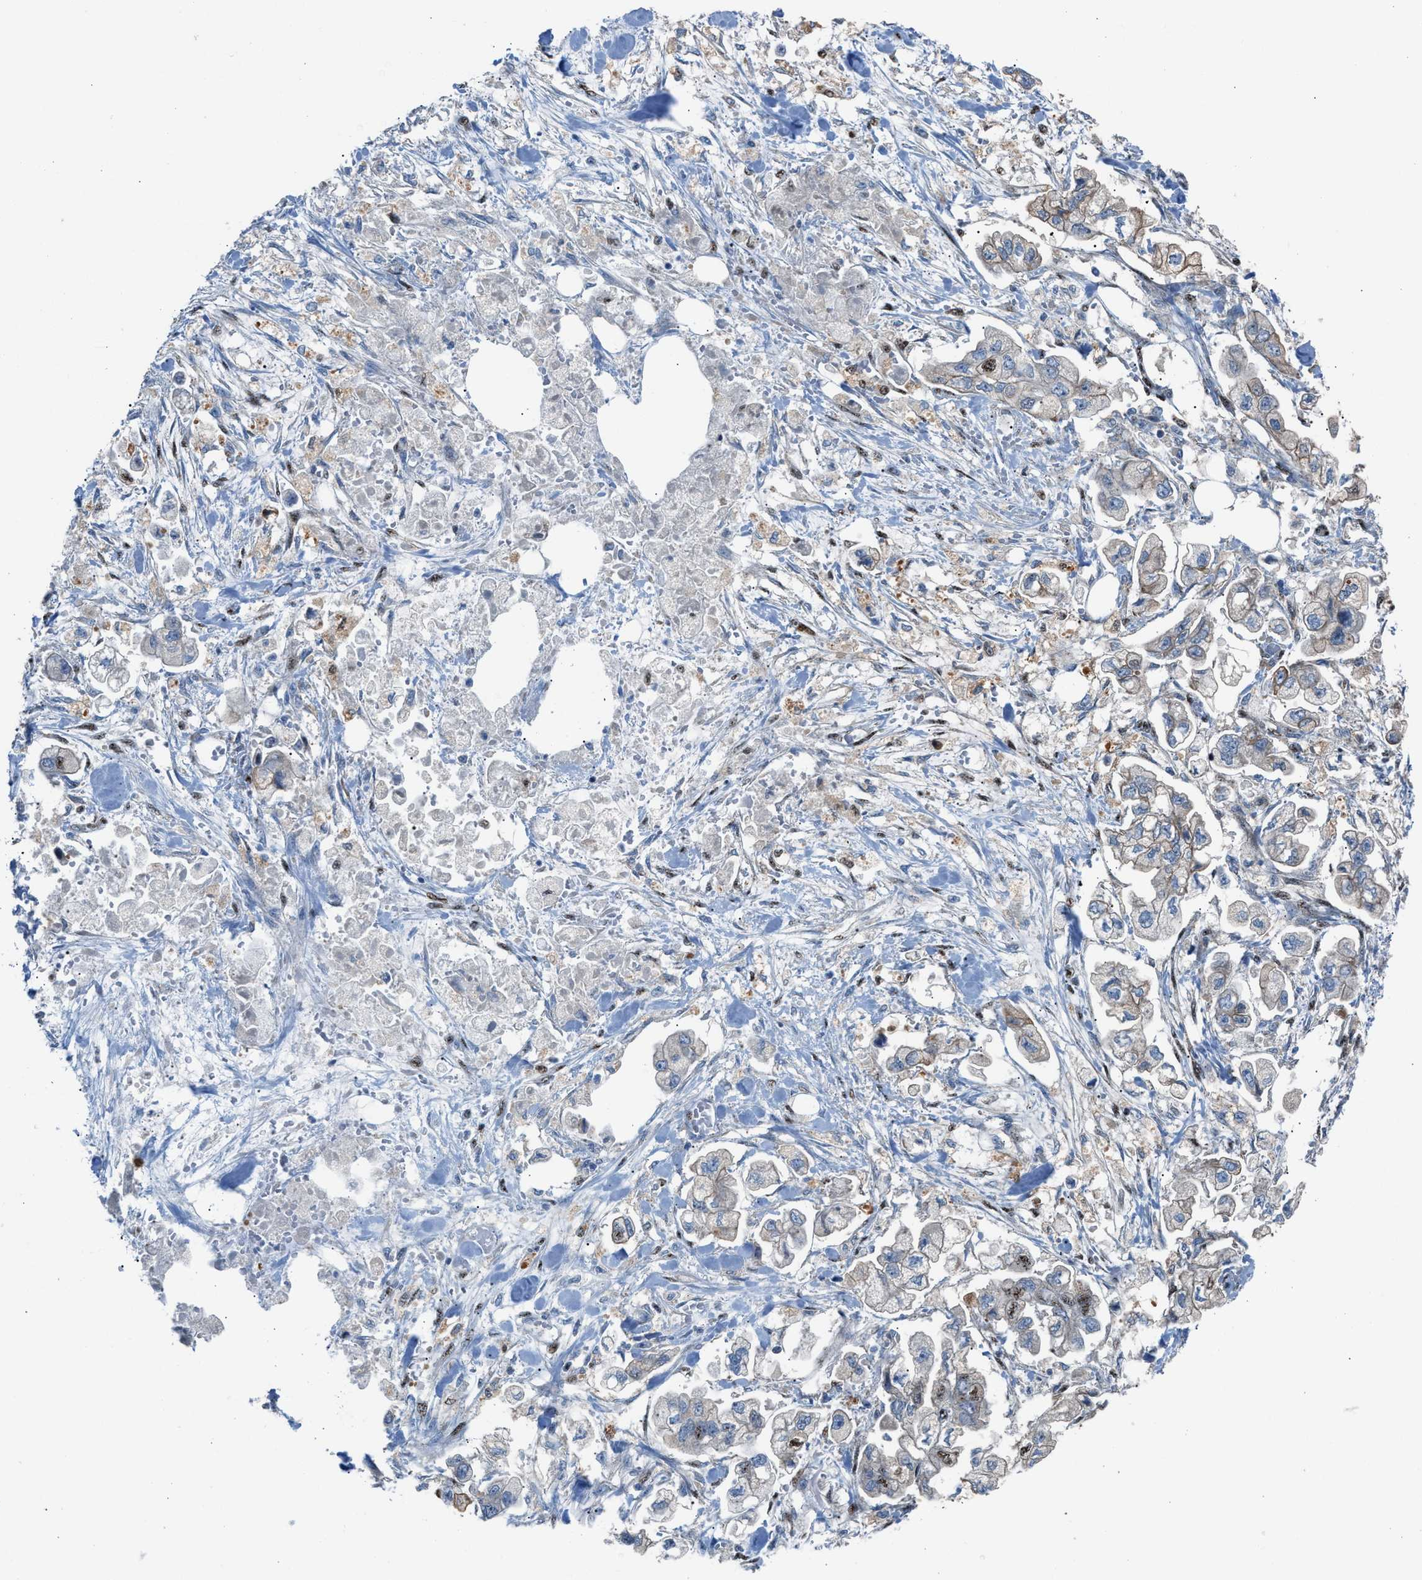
{"staining": {"intensity": "moderate", "quantity": "<25%", "location": "nuclear"}, "tissue": "stomach cancer", "cell_type": "Tumor cells", "image_type": "cancer", "snomed": [{"axis": "morphology", "description": "Normal tissue, NOS"}, {"axis": "morphology", "description": "Adenocarcinoma, NOS"}, {"axis": "topography", "description": "Stomach"}], "caption": "Immunohistochemical staining of human stomach cancer displays low levels of moderate nuclear expression in approximately <25% of tumor cells. Ihc stains the protein in brown and the nuclei are stained blue.", "gene": "CENPP", "patient": {"sex": "male", "age": 62}}